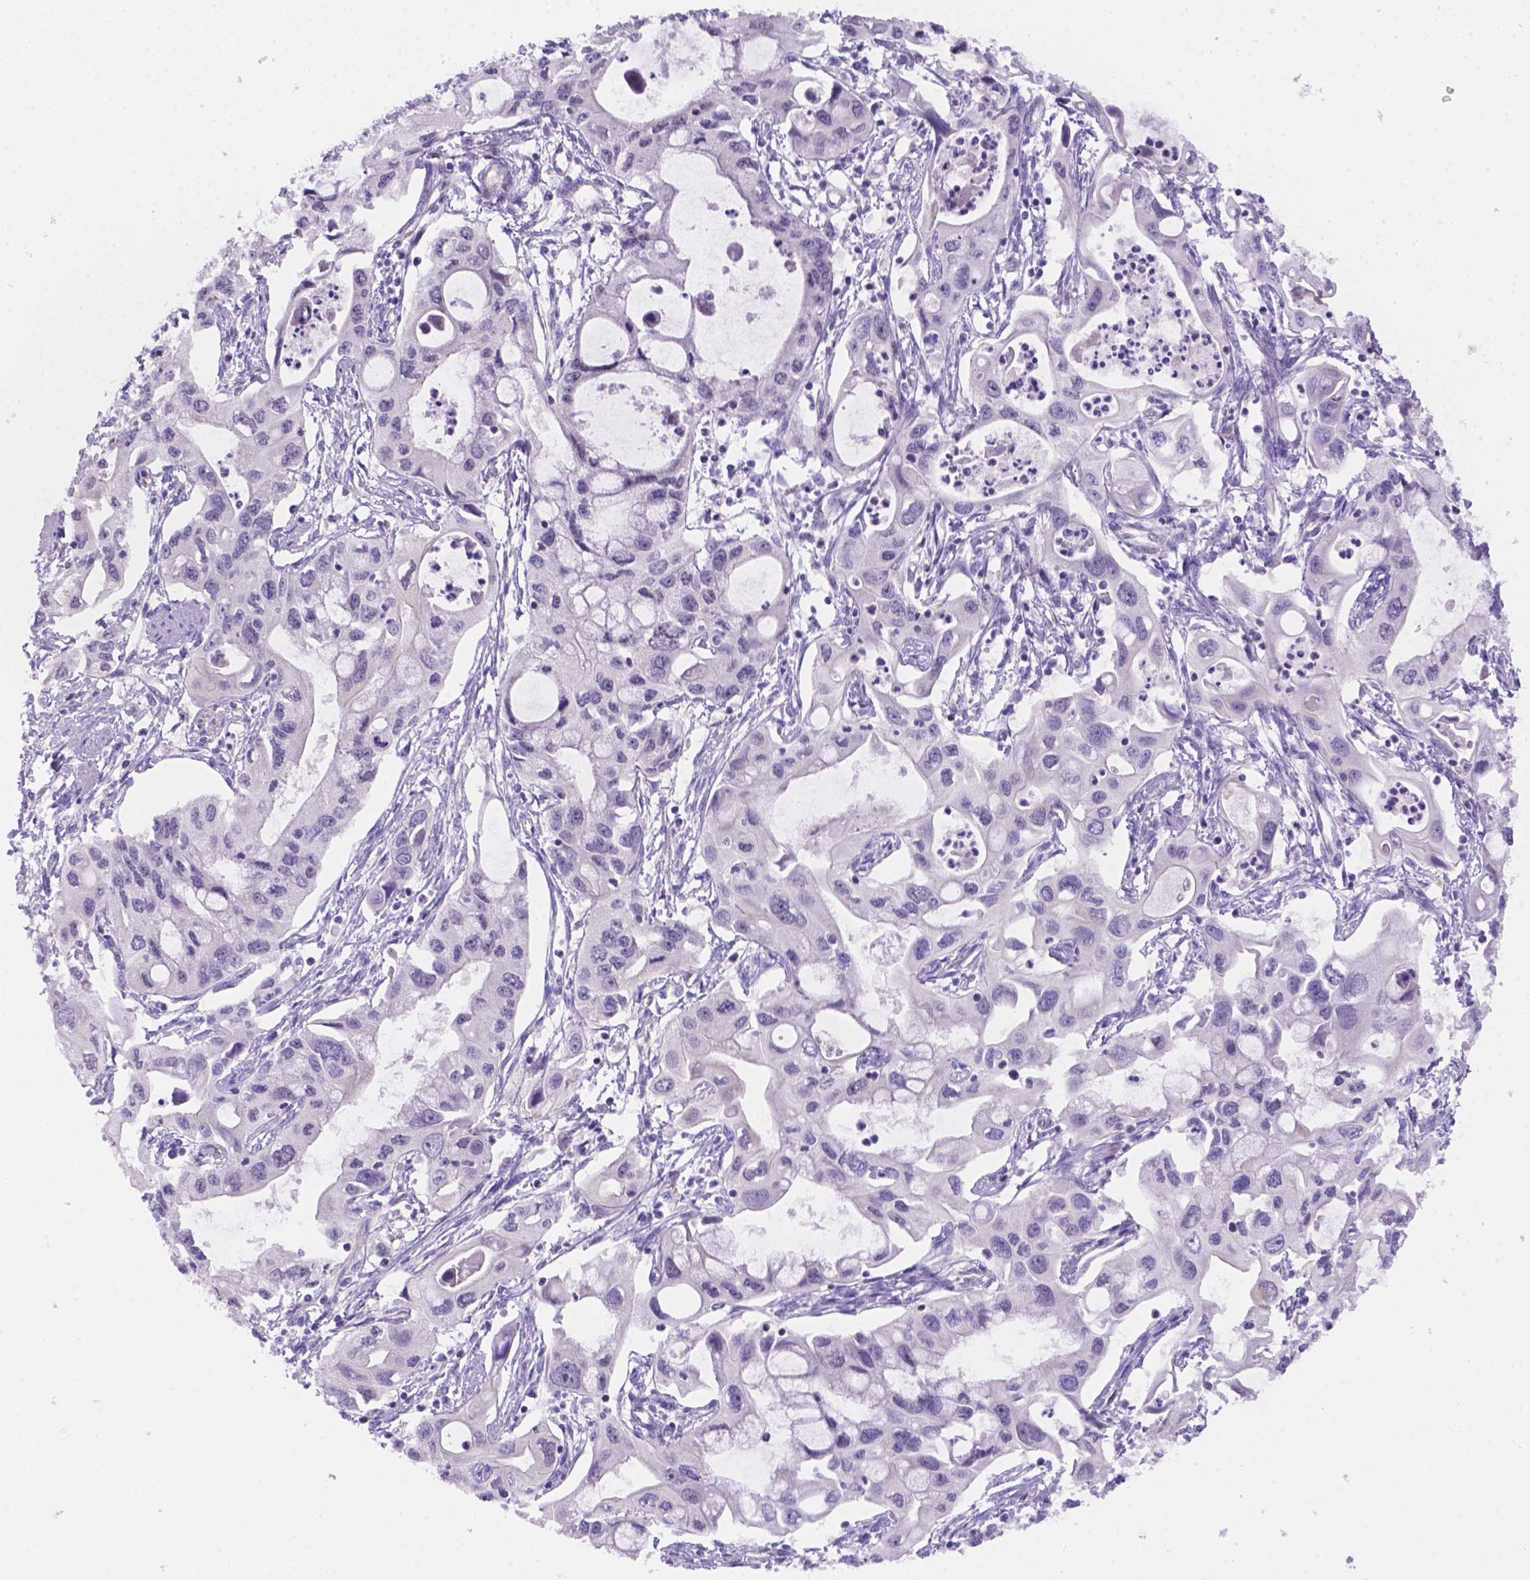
{"staining": {"intensity": "negative", "quantity": "none", "location": "none"}, "tissue": "pancreatic cancer", "cell_type": "Tumor cells", "image_type": "cancer", "snomed": [{"axis": "morphology", "description": "Adenocarcinoma, NOS"}, {"axis": "topography", "description": "Pancreas"}], "caption": "IHC of human pancreatic cancer shows no expression in tumor cells. (Immunohistochemistry (ihc), brightfield microscopy, high magnification).", "gene": "NXPE2", "patient": {"sex": "male", "age": 60}}